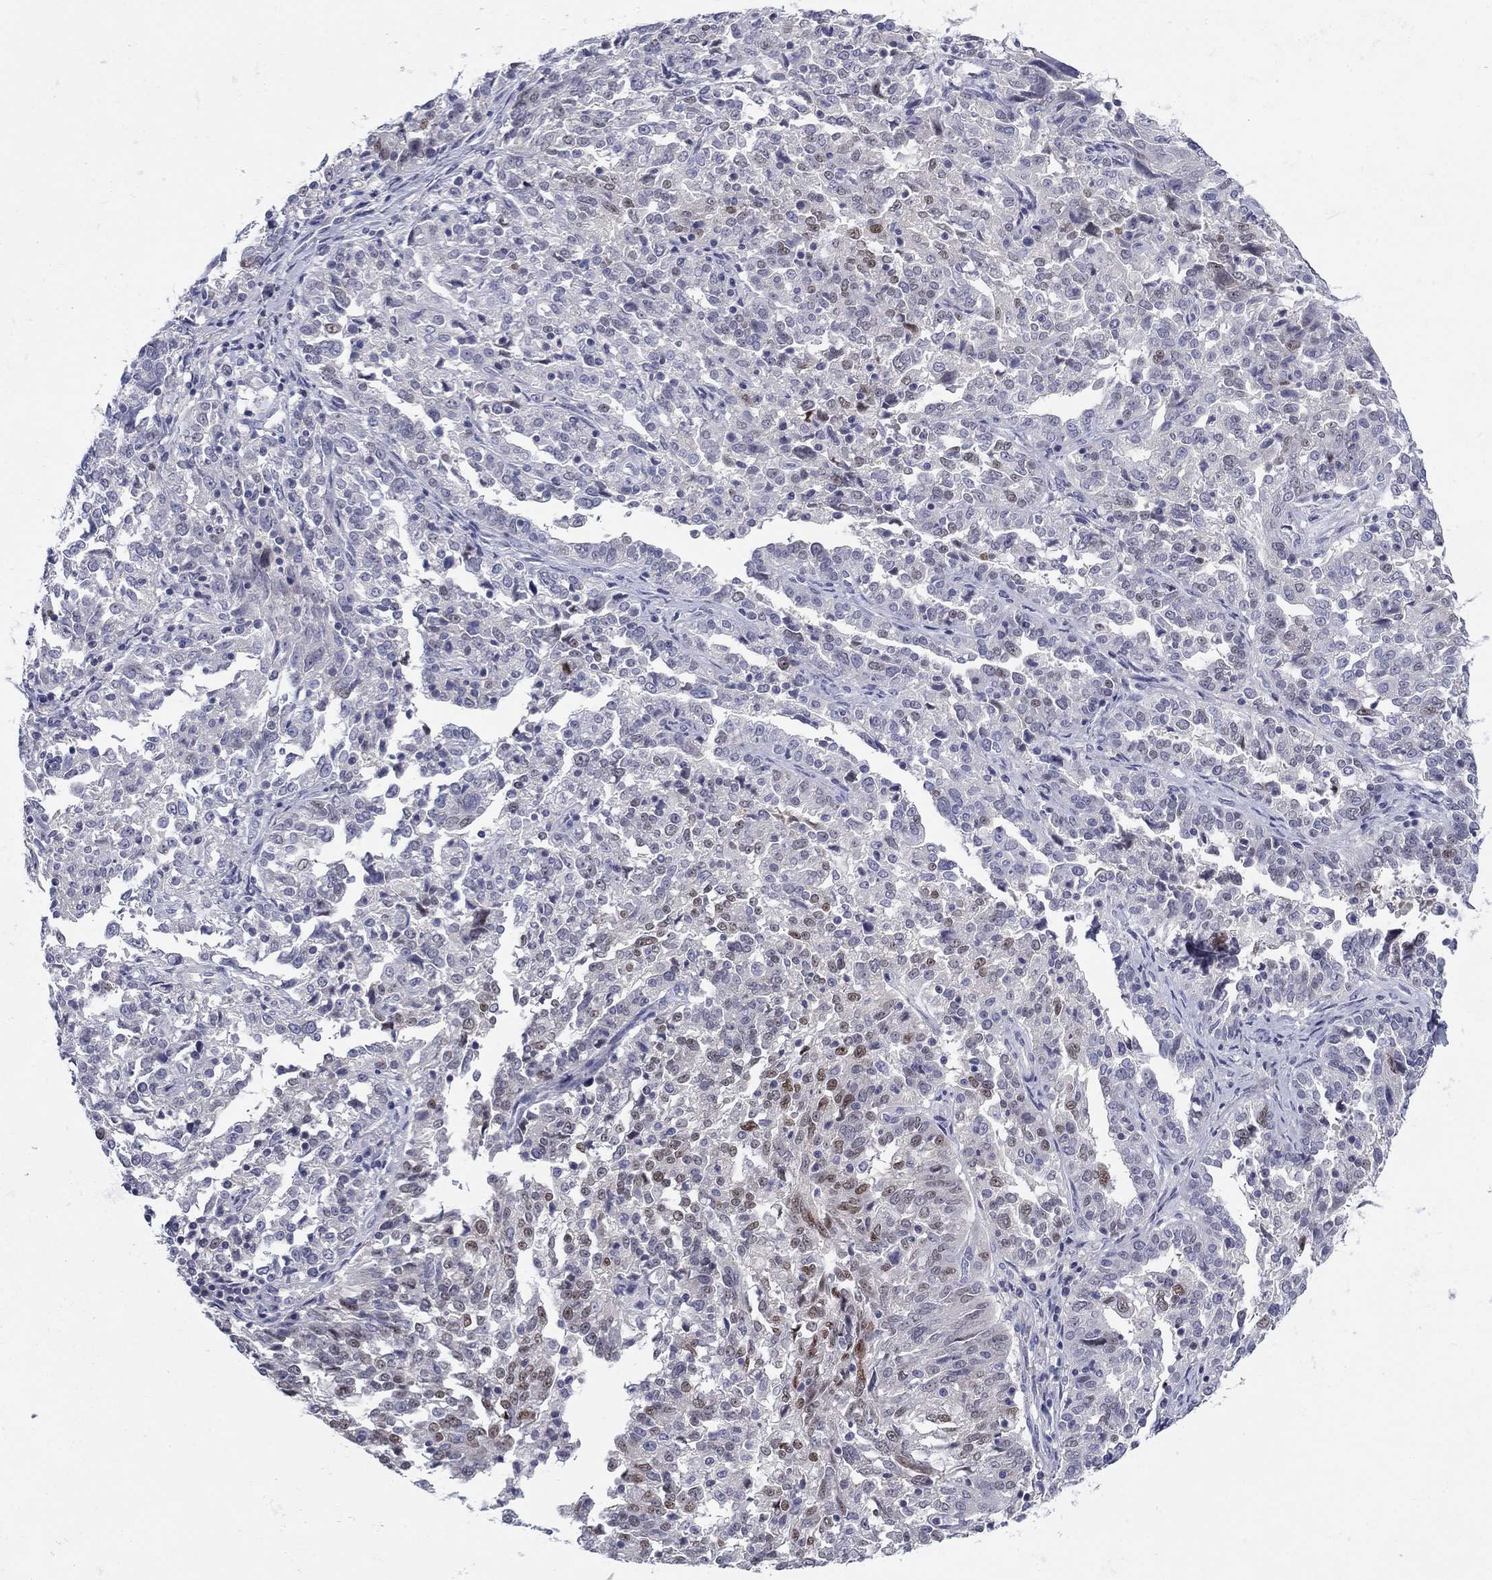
{"staining": {"intensity": "moderate", "quantity": "<25%", "location": "nuclear"}, "tissue": "ovarian cancer", "cell_type": "Tumor cells", "image_type": "cancer", "snomed": [{"axis": "morphology", "description": "Cystadenocarcinoma, serous, NOS"}, {"axis": "topography", "description": "Ovary"}], "caption": "Protein expression analysis of serous cystadenocarcinoma (ovarian) shows moderate nuclear staining in approximately <25% of tumor cells.", "gene": "CACNA1A", "patient": {"sex": "female", "age": 67}}